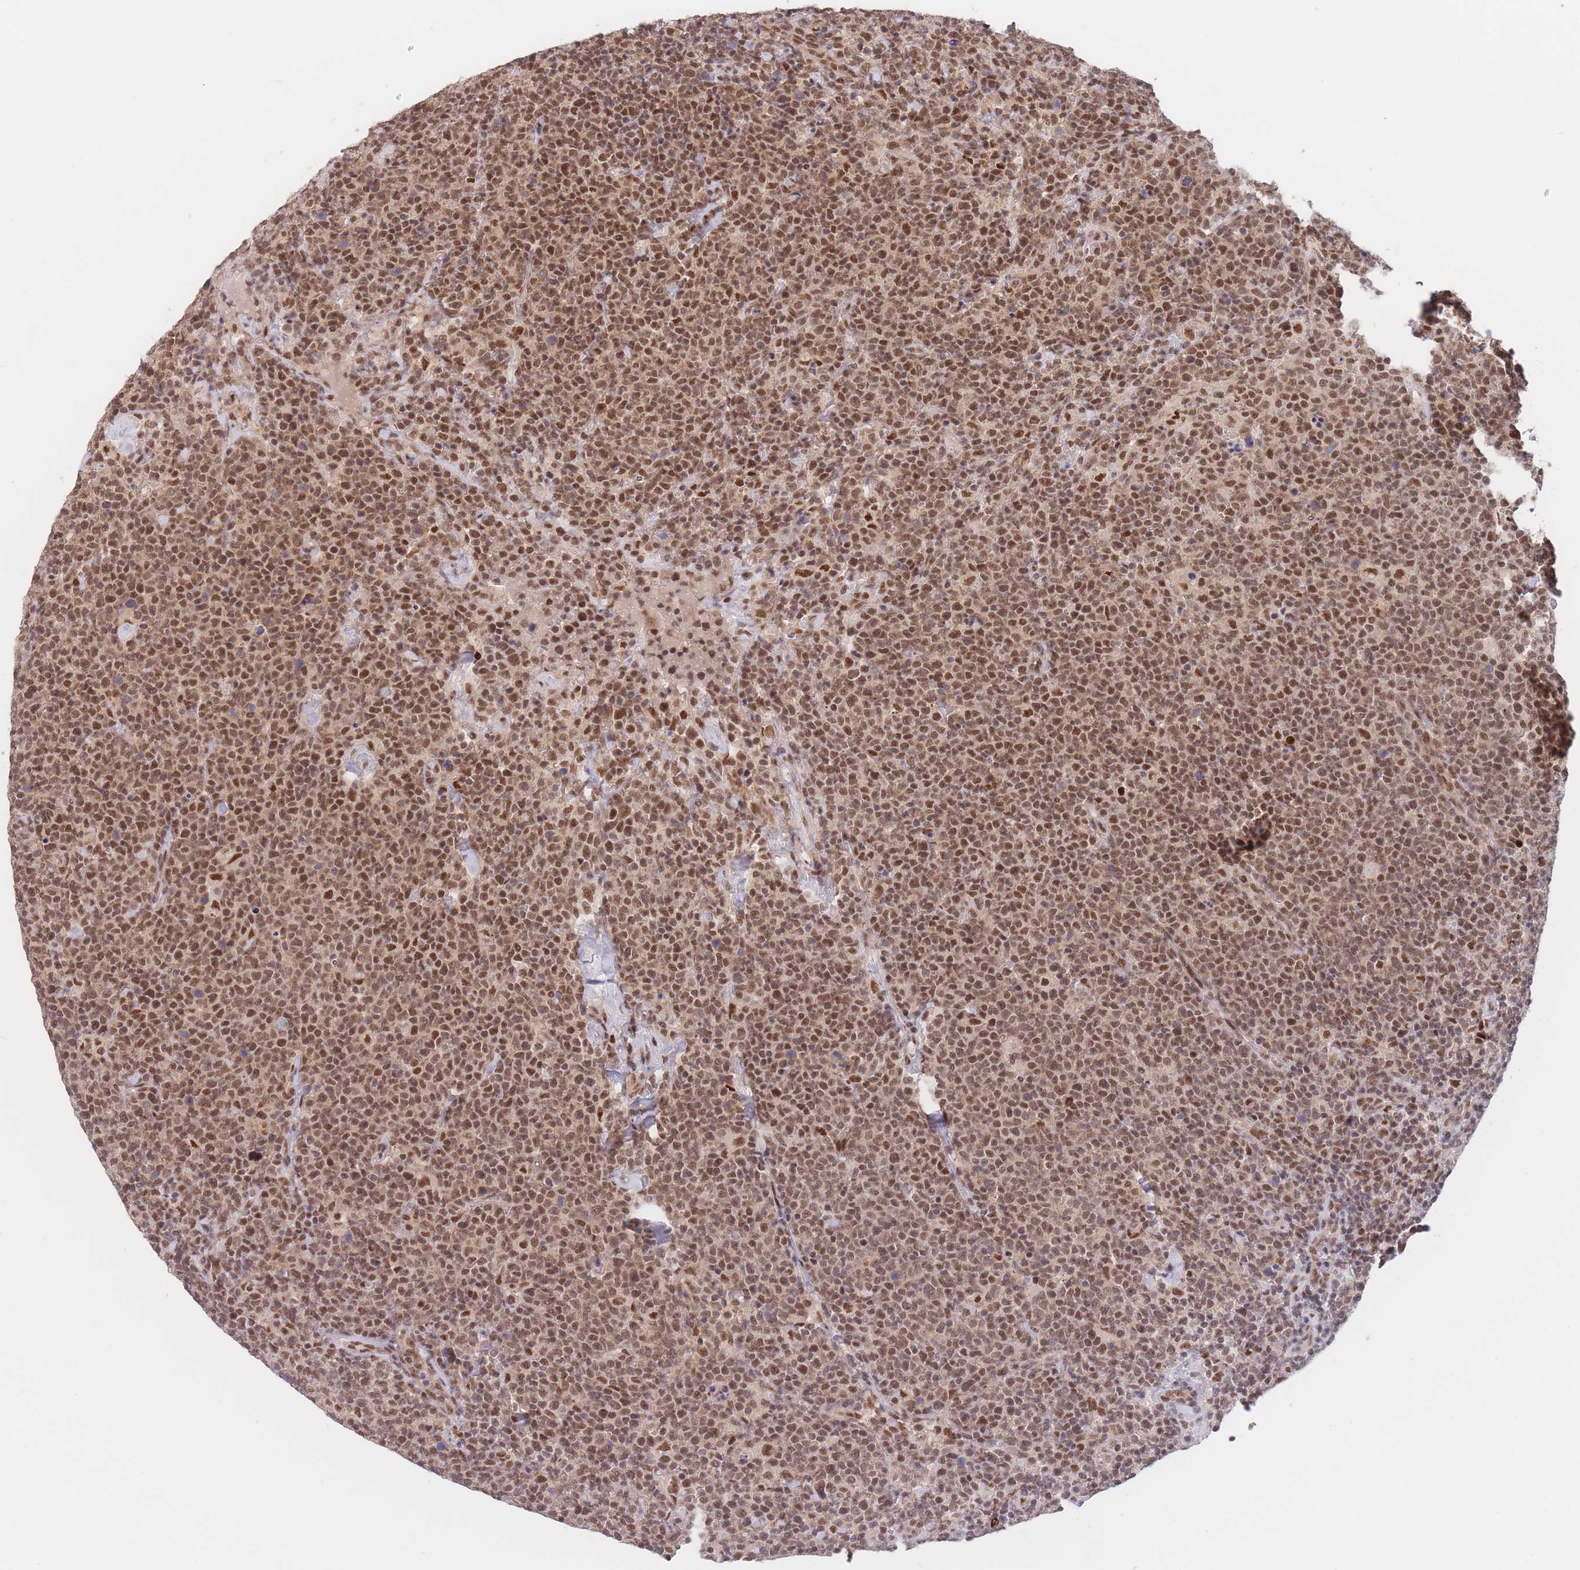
{"staining": {"intensity": "moderate", "quantity": ">75%", "location": "nuclear"}, "tissue": "lymphoma", "cell_type": "Tumor cells", "image_type": "cancer", "snomed": [{"axis": "morphology", "description": "Malignant lymphoma, non-Hodgkin's type, High grade"}, {"axis": "topography", "description": "Lymph node"}], "caption": "High-grade malignant lymphoma, non-Hodgkin's type stained for a protein (brown) displays moderate nuclear positive staining in about >75% of tumor cells.", "gene": "SMAD9", "patient": {"sex": "male", "age": 61}}